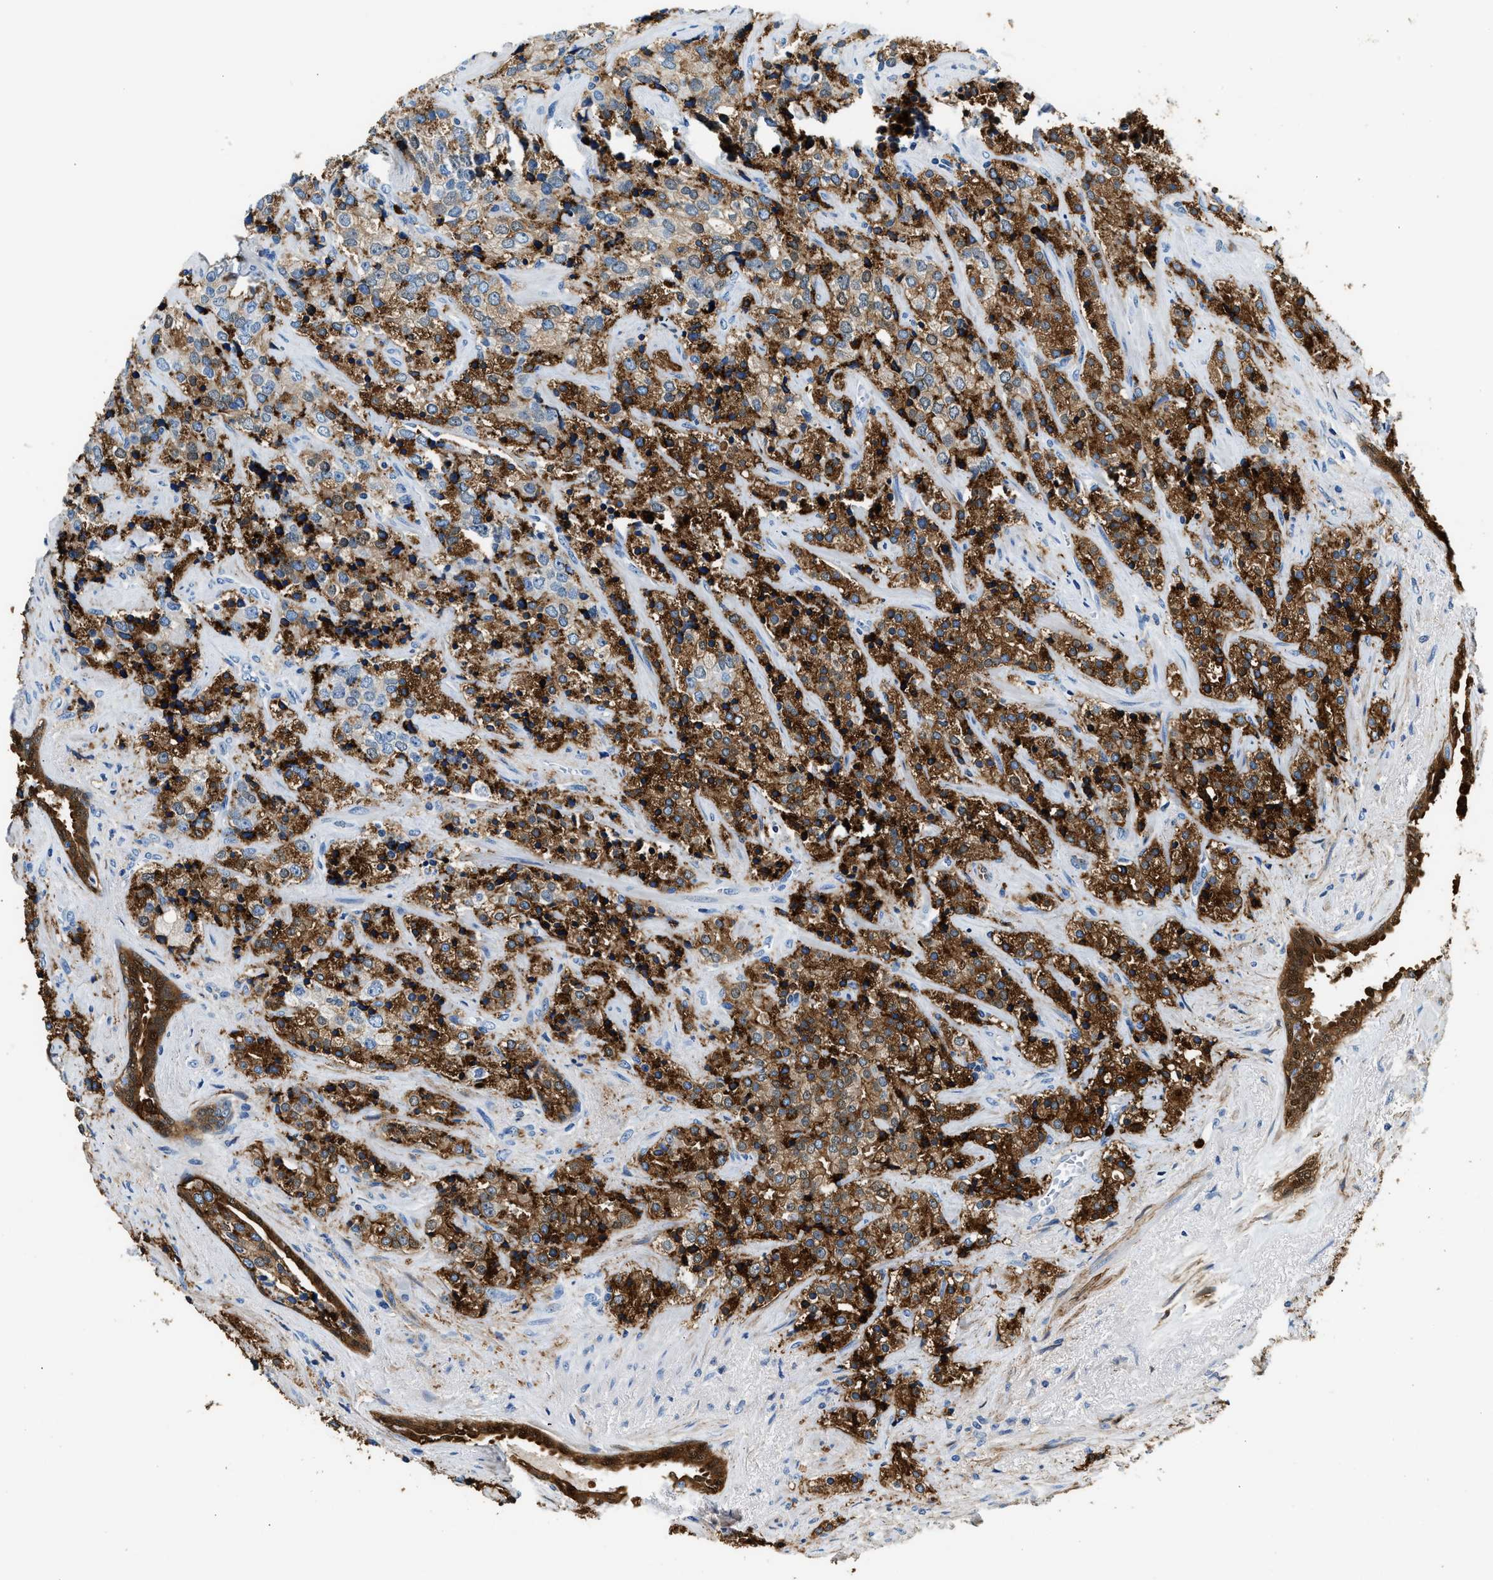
{"staining": {"intensity": "strong", "quantity": ">75%", "location": "cytoplasmic/membranous"}, "tissue": "prostate cancer", "cell_type": "Tumor cells", "image_type": "cancer", "snomed": [{"axis": "morphology", "description": "Adenocarcinoma, High grade"}, {"axis": "topography", "description": "Prostate"}], "caption": "Protein analysis of prostate high-grade adenocarcinoma tissue shows strong cytoplasmic/membranous staining in about >75% of tumor cells.", "gene": "ANXA3", "patient": {"sex": "male", "age": 71}}